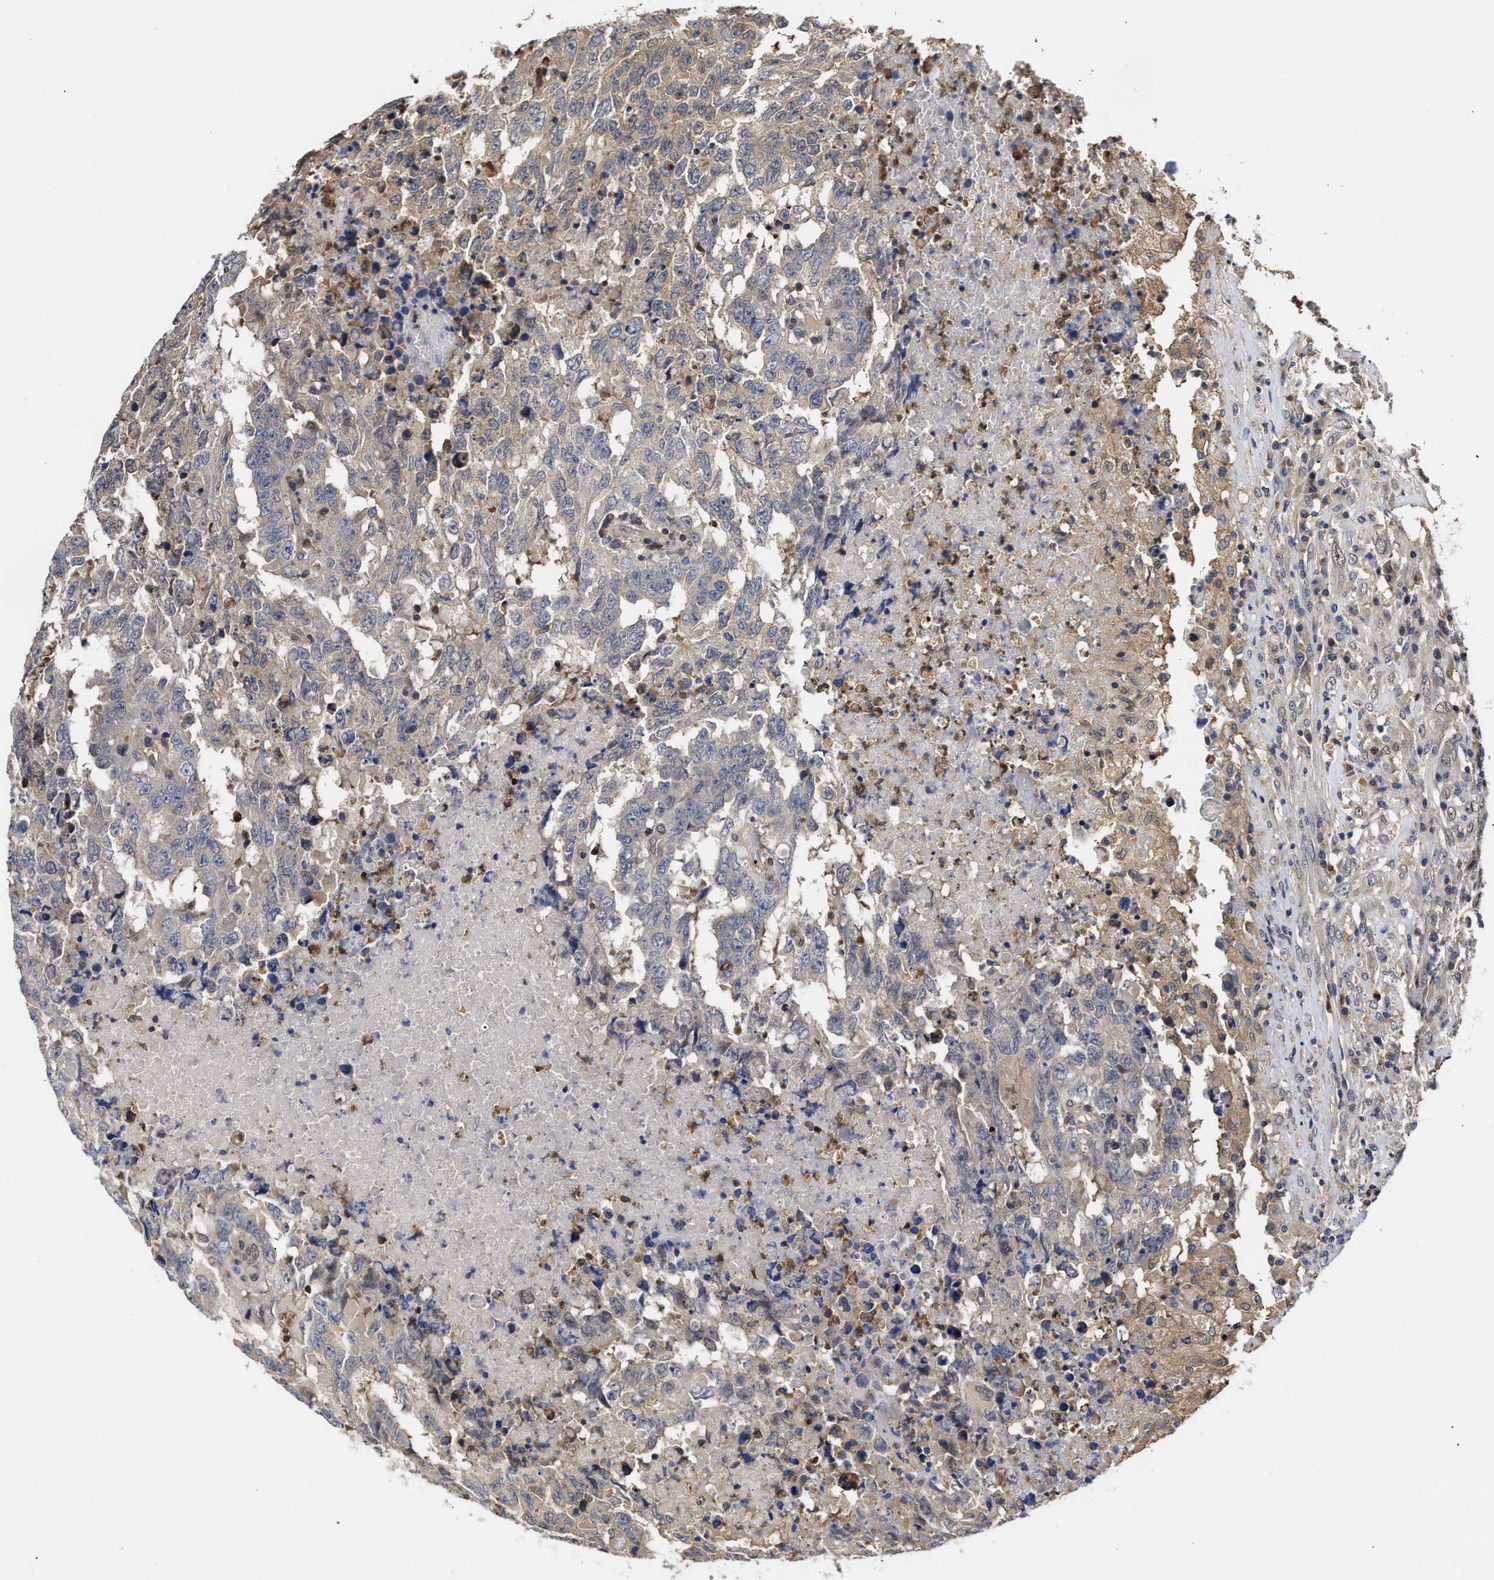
{"staining": {"intensity": "negative", "quantity": "none", "location": "none"}, "tissue": "testis cancer", "cell_type": "Tumor cells", "image_type": "cancer", "snomed": [{"axis": "morphology", "description": "Necrosis, NOS"}, {"axis": "morphology", "description": "Carcinoma, Embryonal, NOS"}, {"axis": "topography", "description": "Testis"}], "caption": "Human embryonal carcinoma (testis) stained for a protein using immunohistochemistry (IHC) displays no positivity in tumor cells.", "gene": "KLHDC1", "patient": {"sex": "male", "age": 19}}